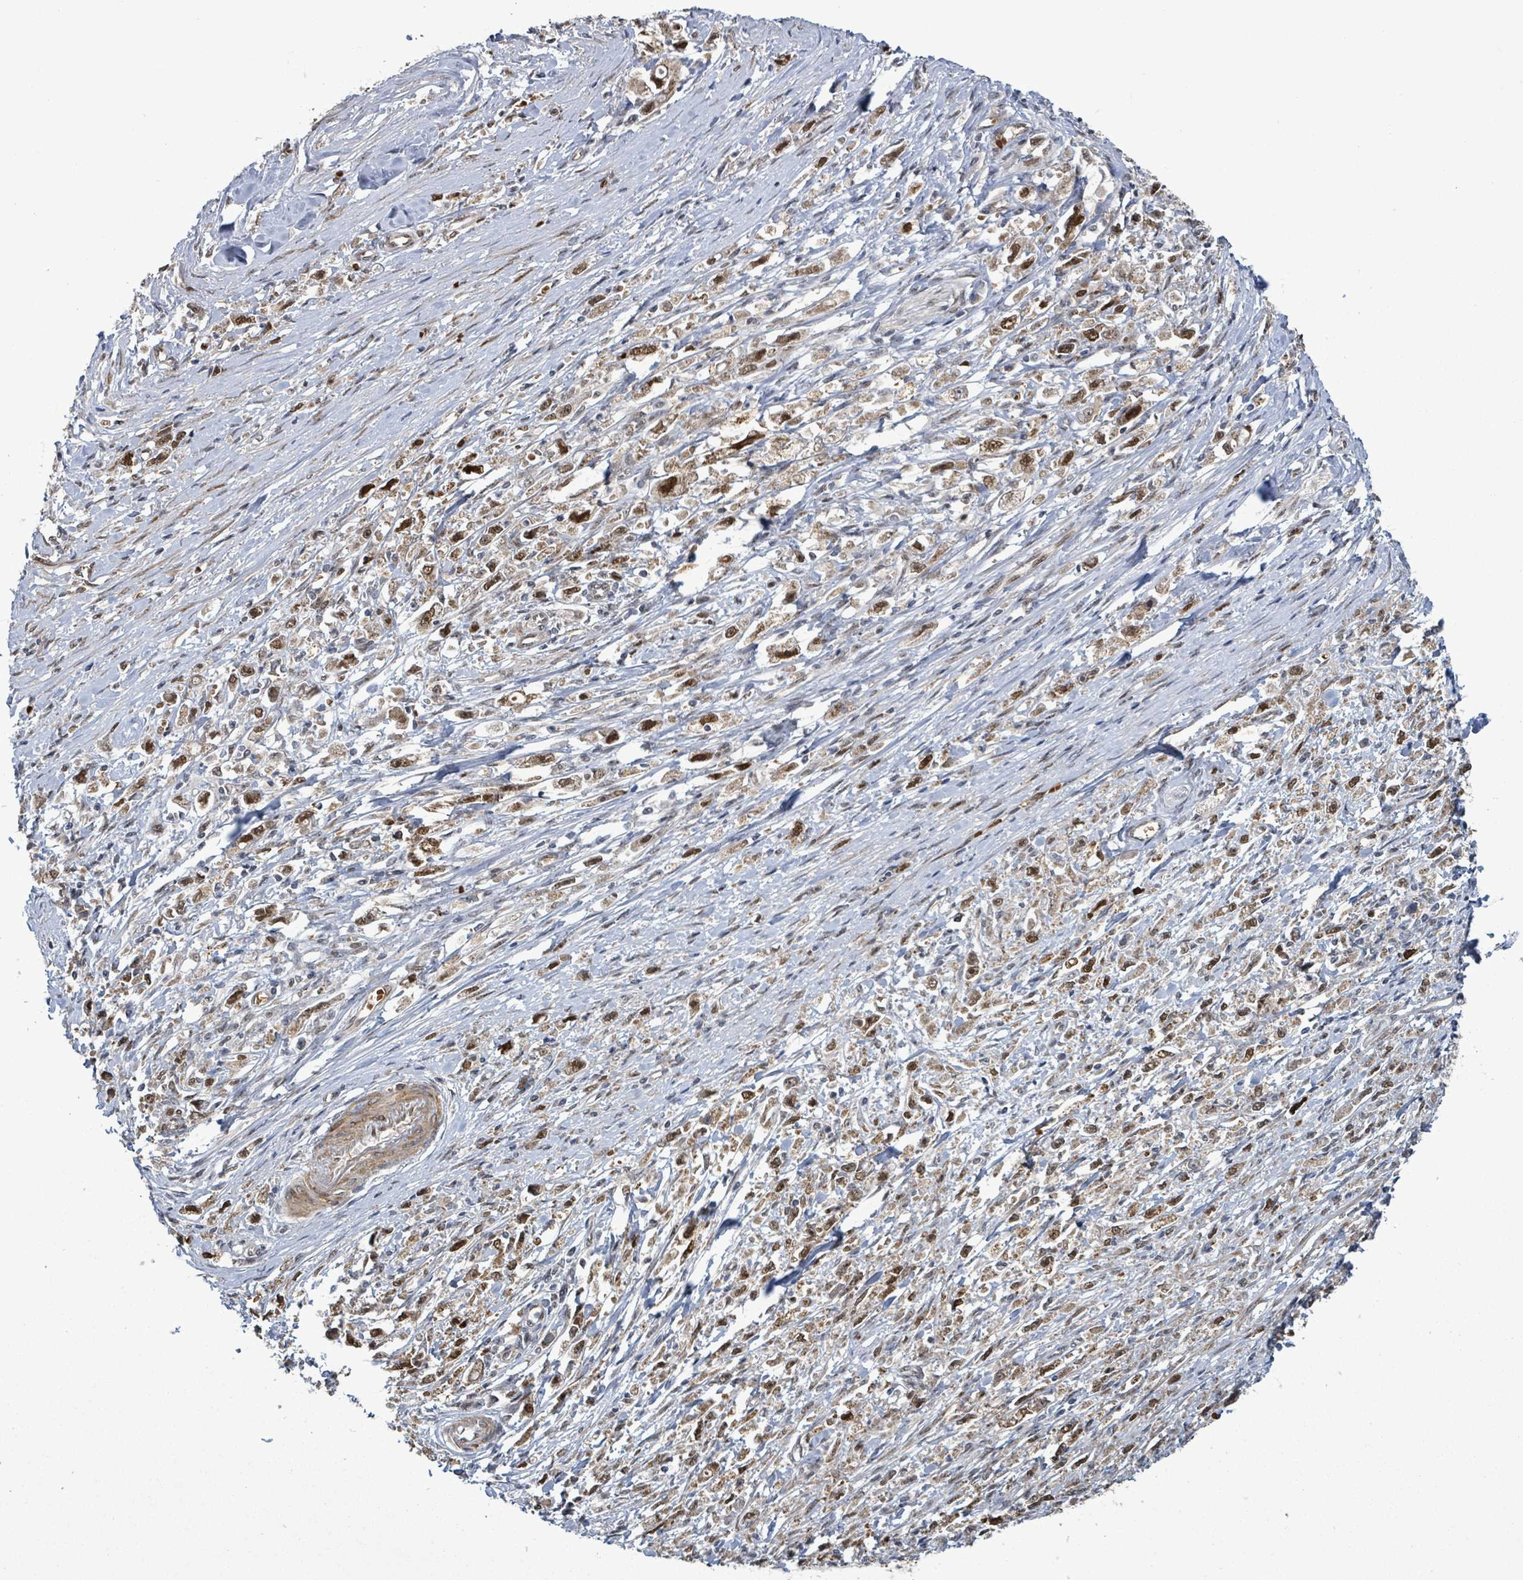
{"staining": {"intensity": "moderate", "quantity": ">75%", "location": "nuclear"}, "tissue": "stomach cancer", "cell_type": "Tumor cells", "image_type": "cancer", "snomed": [{"axis": "morphology", "description": "Adenocarcinoma, NOS"}, {"axis": "topography", "description": "Stomach"}], "caption": "A photomicrograph of human adenocarcinoma (stomach) stained for a protein displays moderate nuclear brown staining in tumor cells. Immunohistochemistry (ihc) stains the protein in brown and the nuclei are stained blue.", "gene": "PATZ1", "patient": {"sex": "female", "age": 59}}